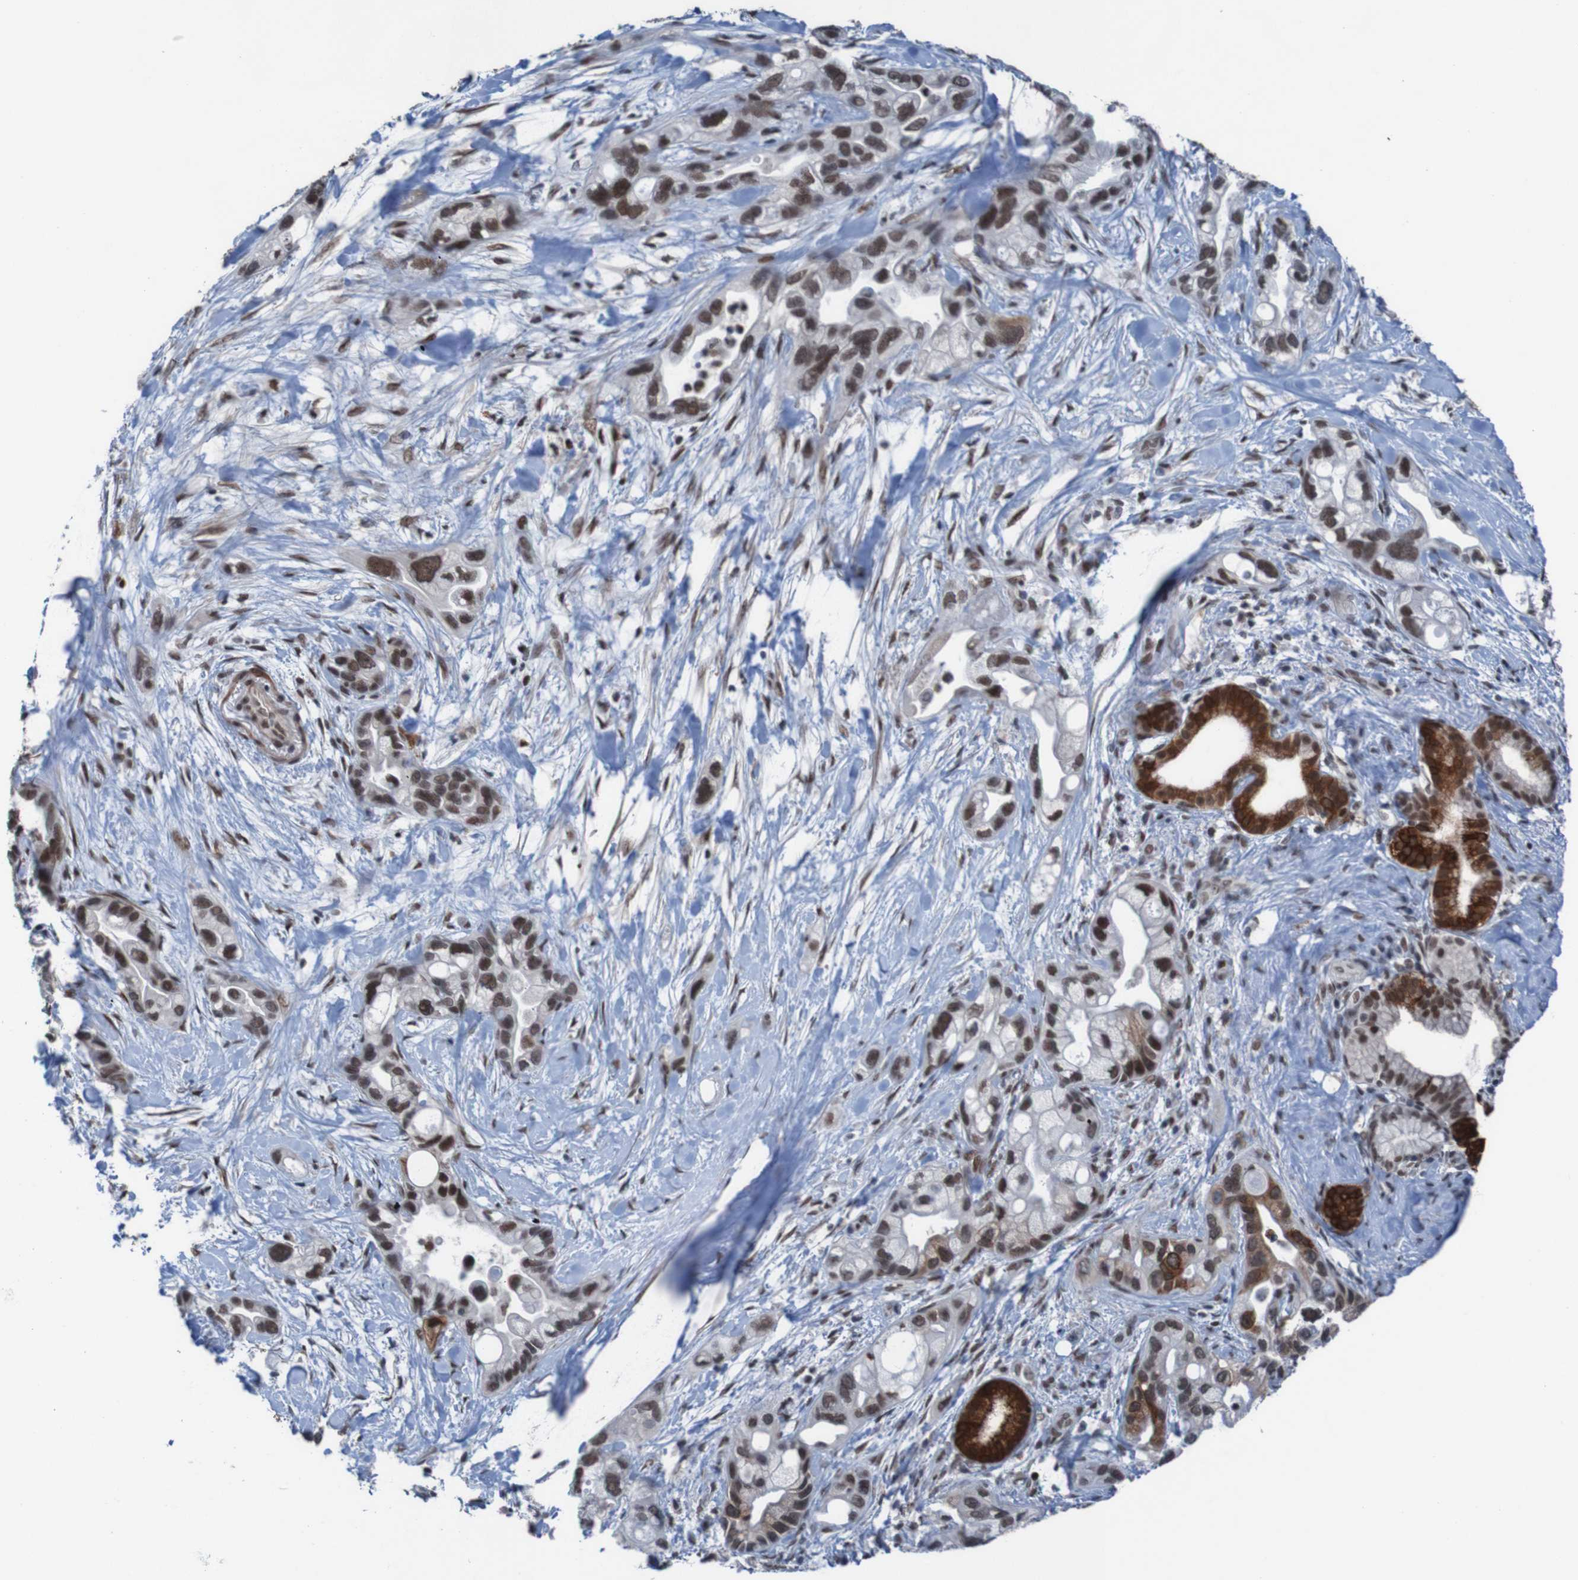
{"staining": {"intensity": "strong", "quantity": ">75%", "location": "nuclear"}, "tissue": "pancreatic cancer", "cell_type": "Tumor cells", "image_type": "cancer", "snomed": [{"axis": "morphology", "description": "Adenocarcinoma, NOS"}, {"axis": "topography", "description": "Pancreas"}], "caption": "Immunohistochemistry (IHC) micrograph of neoplastic tissue: adenocarcinoma (pancreatic) stained using IHC reveals high levels of strong protein expression localized specifically in the nuclear of tumor cells, appearing as a nuclear brown color.", "gene": "PHF2", "patient": {"sex": "female", "age": 77}}